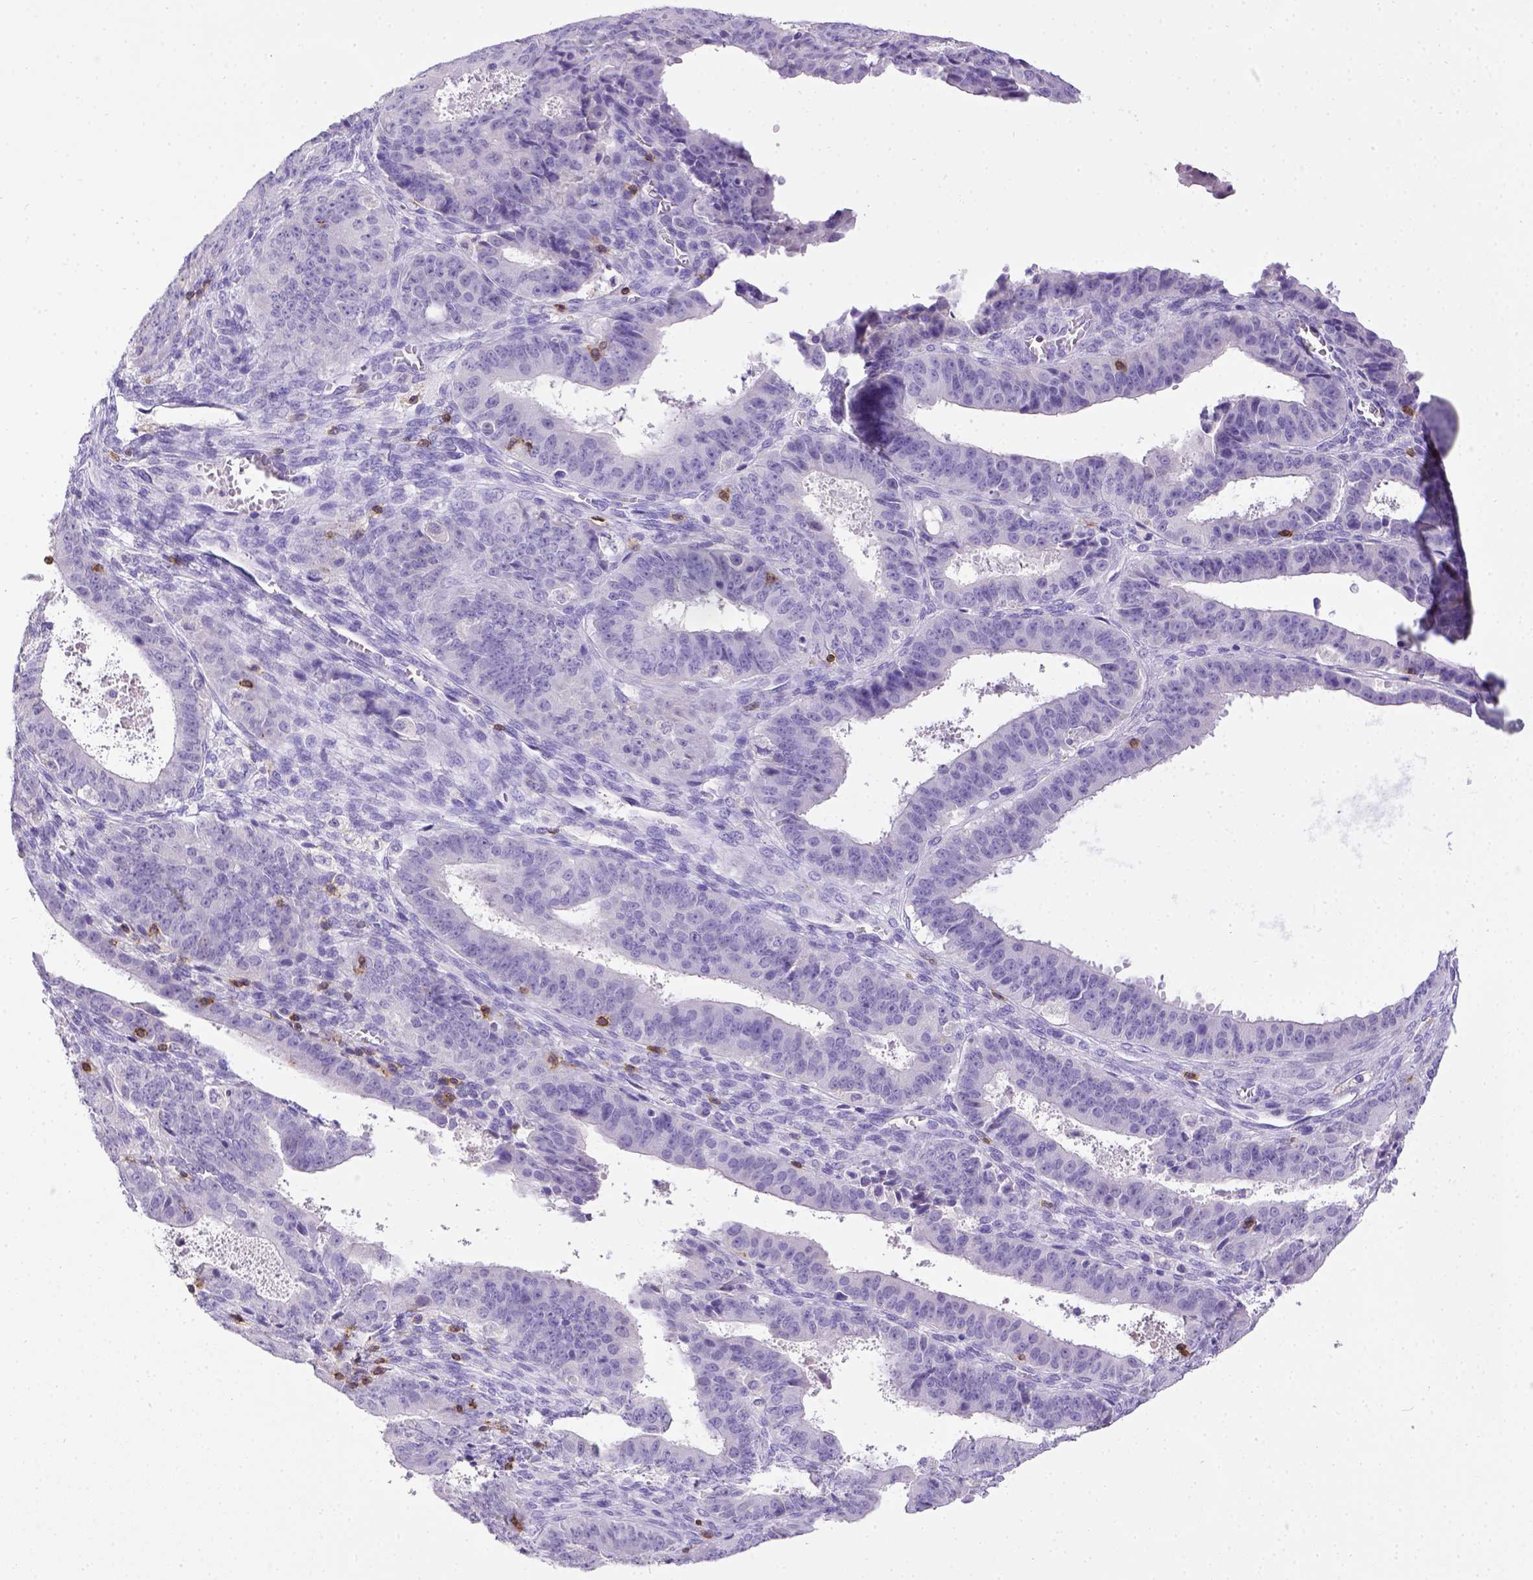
{"staining": {"intensity": "negative", "quantity": "none", "location": "none"}, "tissue": "ovarian cancer", "cell_type": "Tumor cells", "image_type": "cancer", "snomed": [{"axis": "morphology", "description": "Carcinoma, endometroid"}, {"axis": "topography", "description": "Ovary"}], "caption": "Protein analysis of ovarian cancer reveals no significant staining in tumor cells. (DAB immunohistochemistry with hematoxylin counter stain).", "gene": "CD3E", "patient": {"sex": "female", "age": 42}}